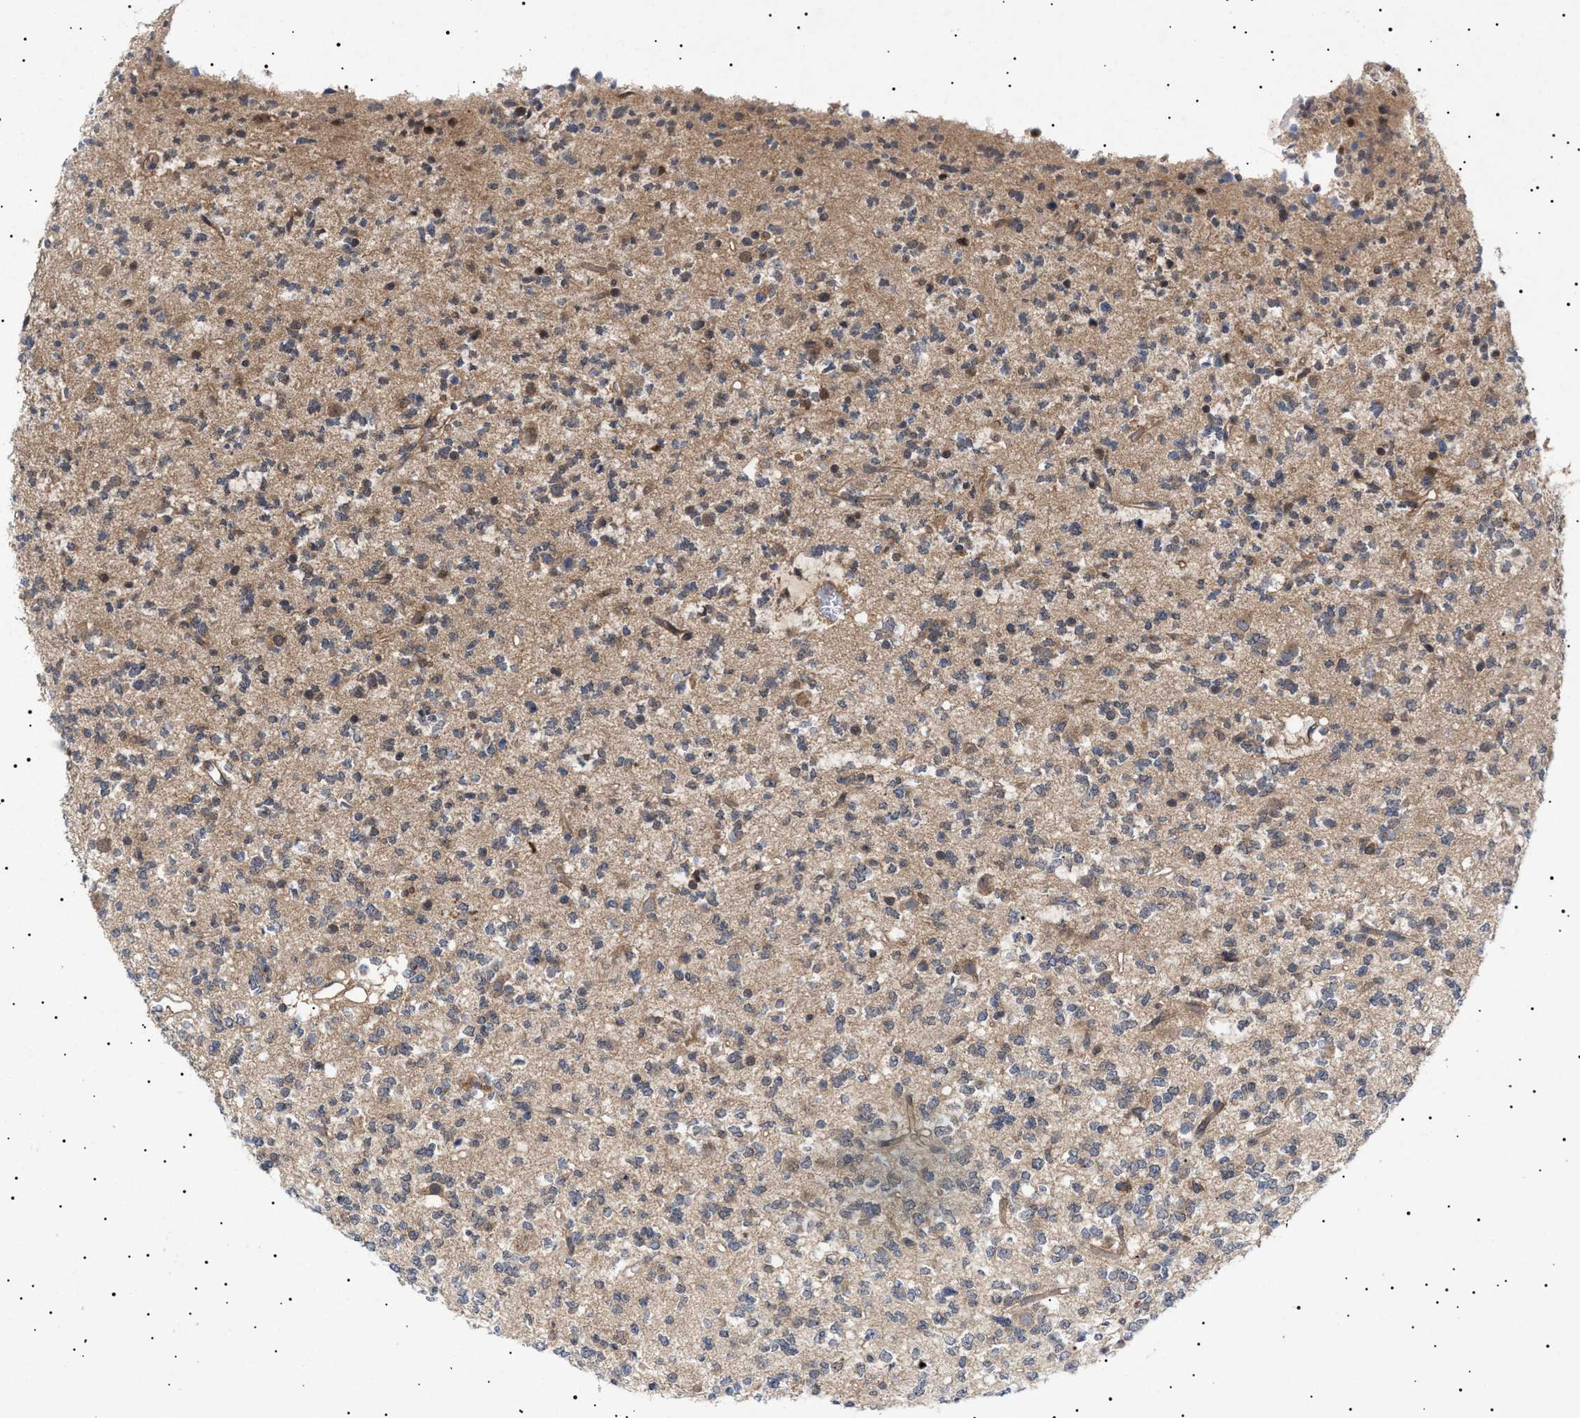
{"staining": {"intensity": "weak", "quantity": ">75%", "location": "cytoplasmic/membranous"}, "tissue": "glioma", "cell_type": "Tumor cells", "image_type": "cancer", "snomed": [{"axis": "morphology", "description": "Glioma, malignant, Low grade"}, {"axis": "topography", "description": "Brain"}], "caption": "This histopathology image displays immunohistochemistry staining of human glioma, with low weak cytoplasmic/membranous positivity in approximately >75% of tumor cells.", "gene": "NPLOC4", "patient": {"sex": "male", "age": 38}}